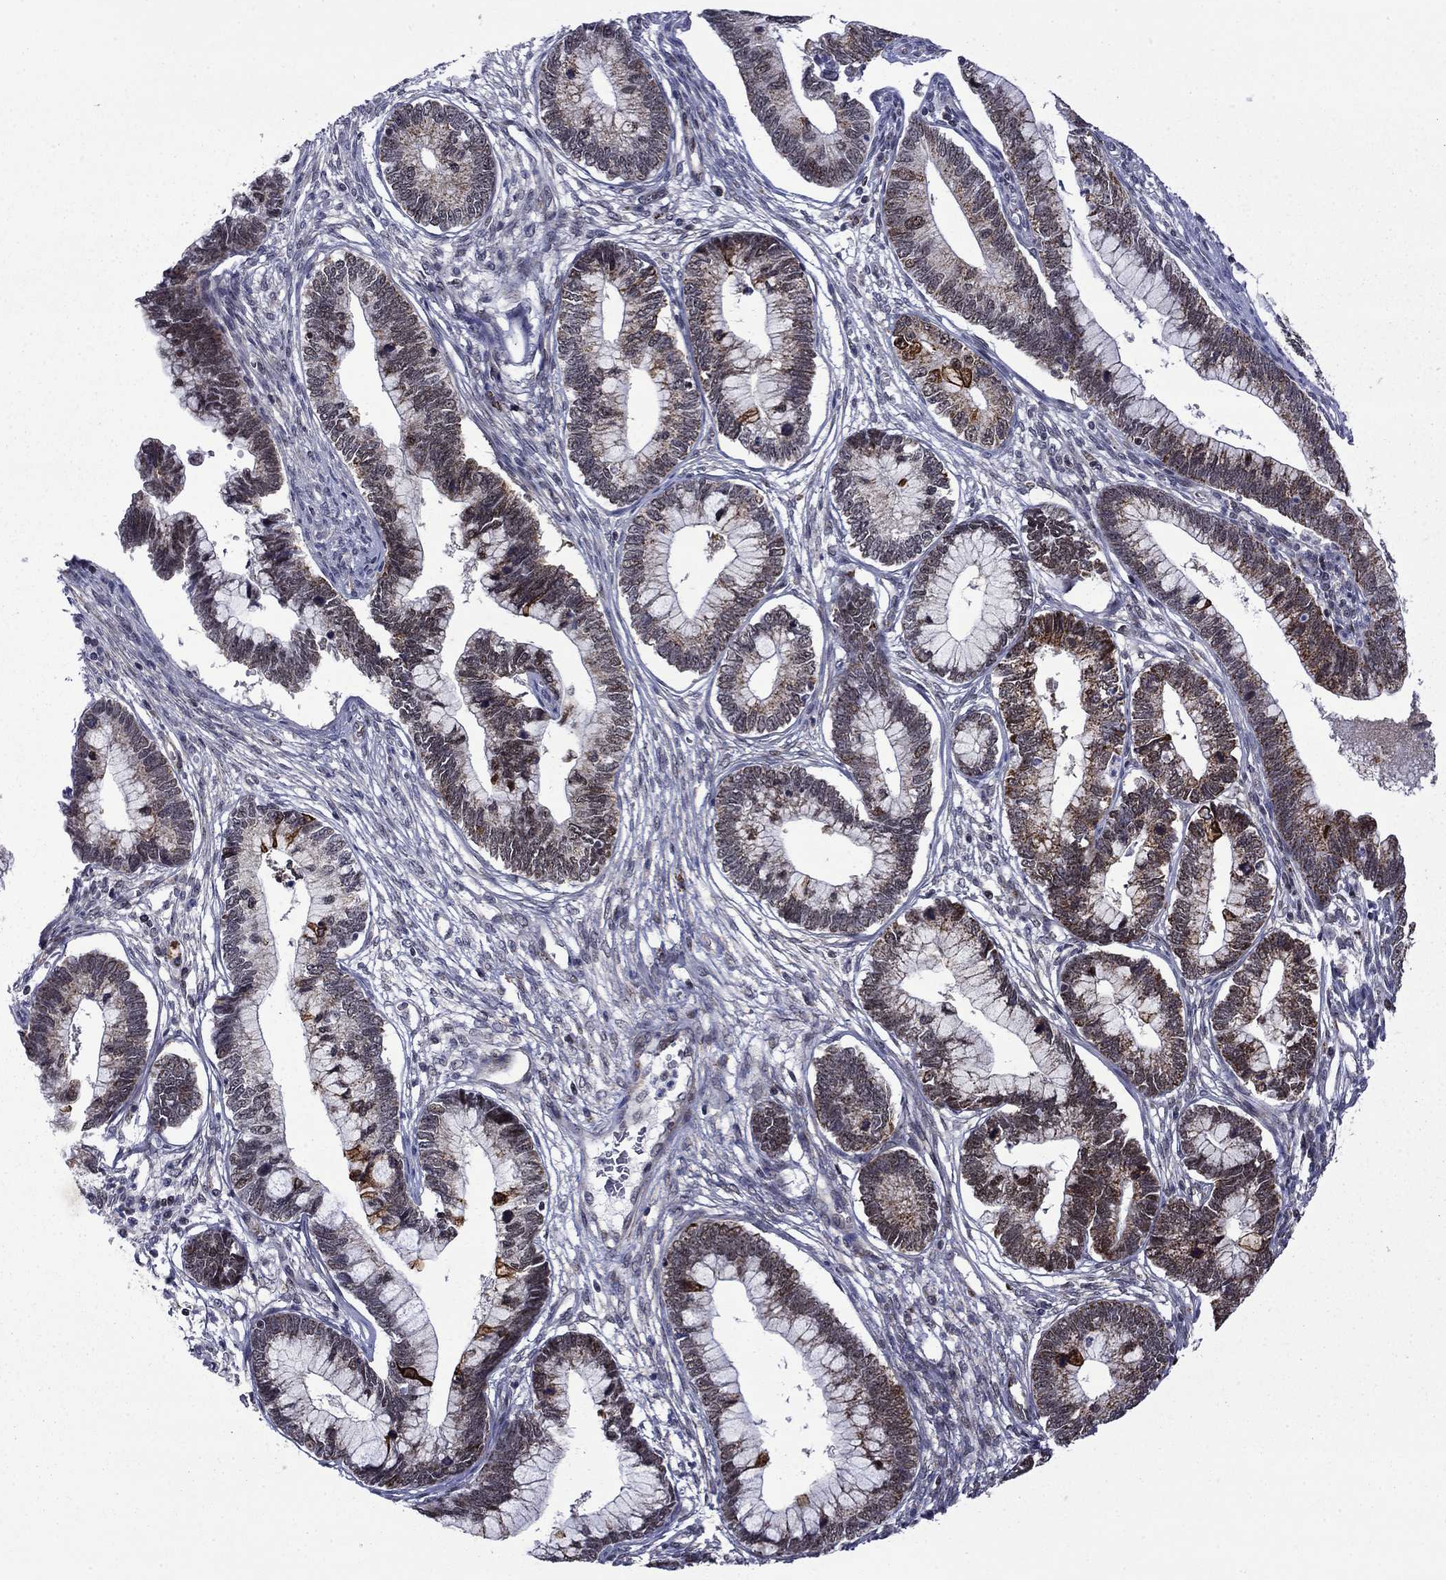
{"staining": {"intensity": "moderate", "quantity": "<25%", "location": "cytoplasmic/membranous"}, "tissue": "cervical cancer", "cell_type": "Tumor cells", "image_type": "cancer", "snomed": [{"axis": "morphology", "description": "Adenocarcinoma, NOS"}, {"axis": "topography", "description": "Cervix"}], "caption": "The micrograph demonstrates a brown stain indicating the presence of a protein in the cytoplasmic/membranous of tumor cells in cervical cancer.", "gene": "SURF2", "patient": {"sex": "female", "age": 44}}